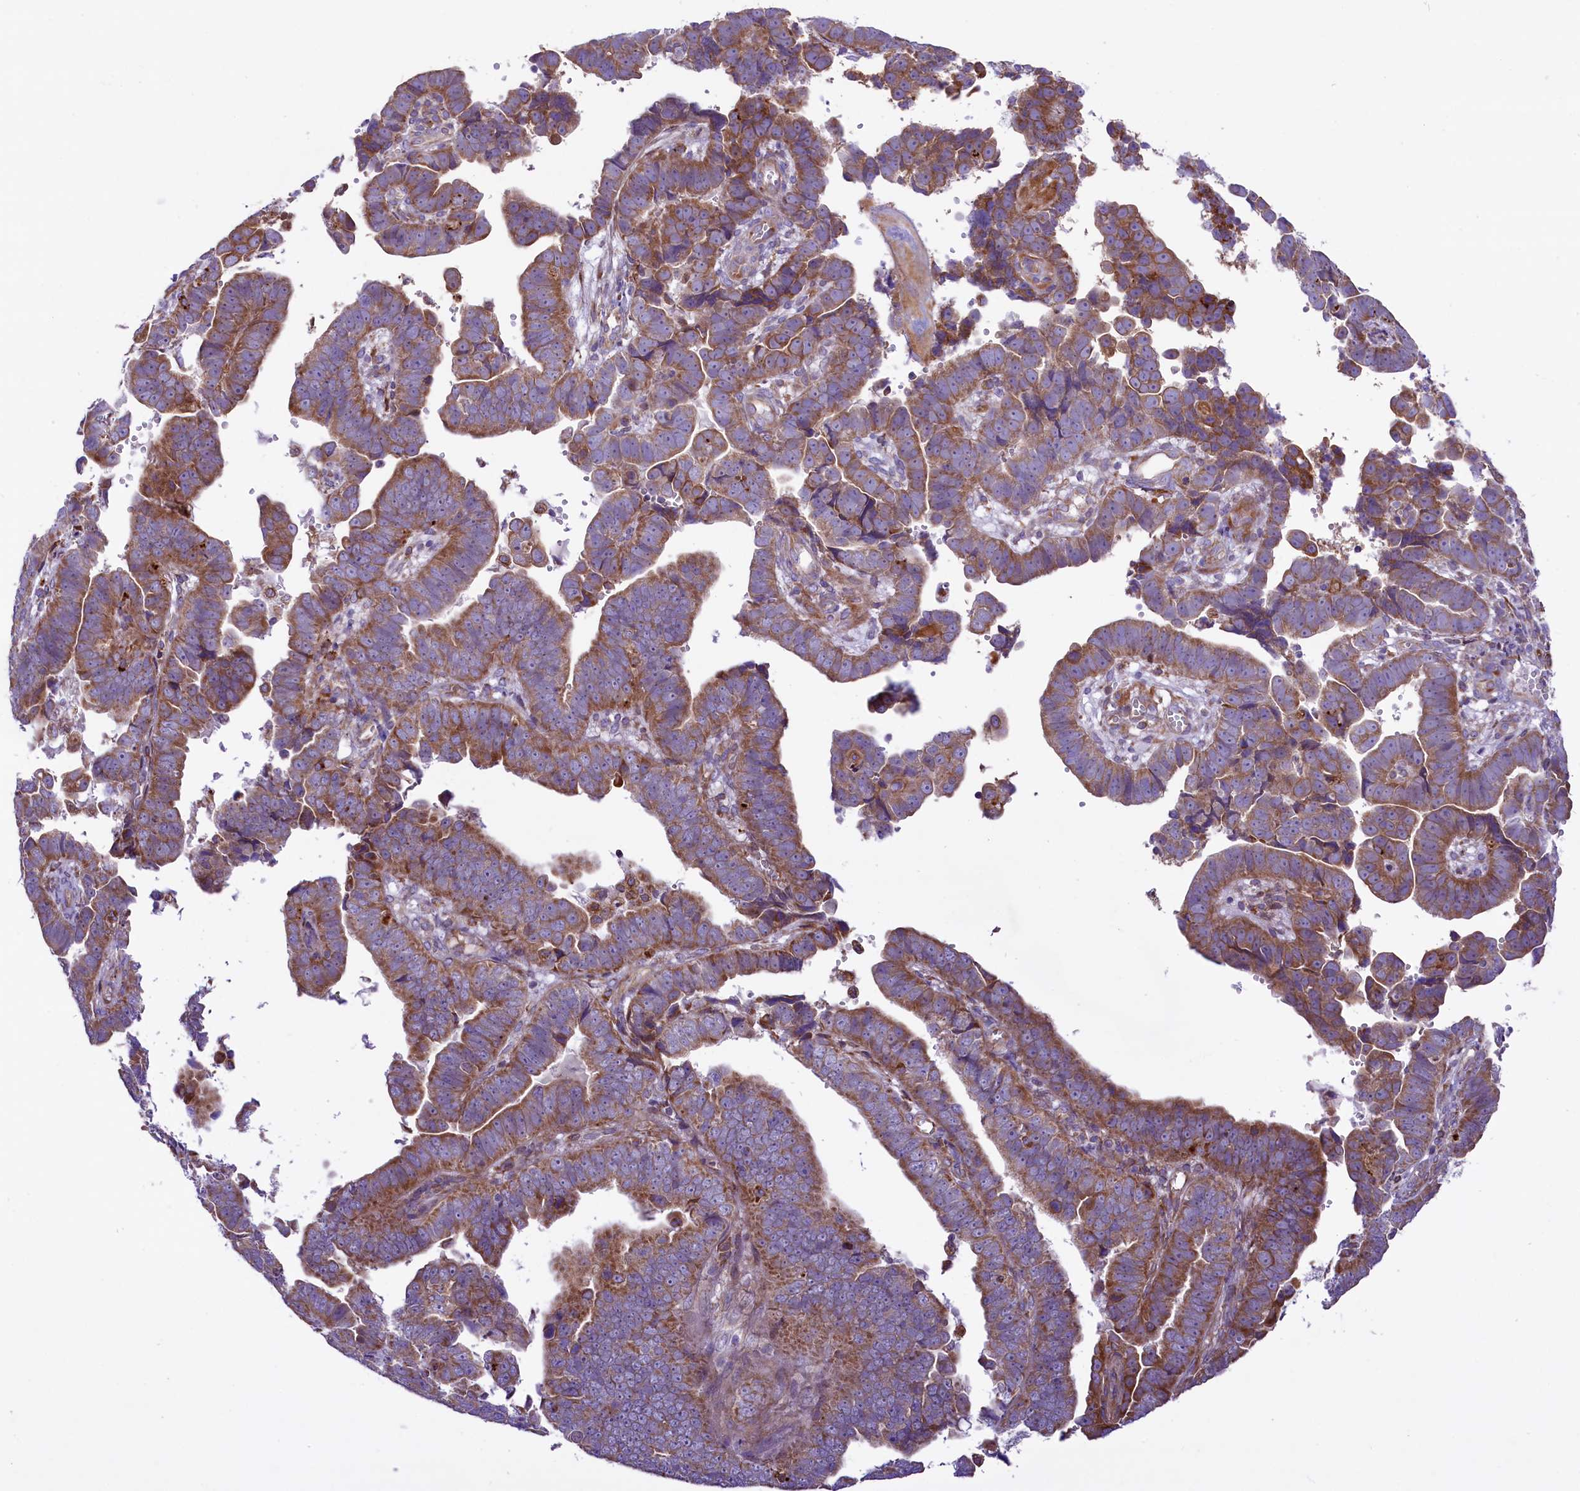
{"staining": {"intensity": "moderate", "quantity": ">75%", "location": "cytoplasmic/membranous"}, "tissue": "endometrial cancer", "cell_type": "Tumor cells", "image_type": "cancer", "snomed": [{"axis": "morphology", "description": "Adenocarcinoma, NOS"}, {"axis": "topography", "description": "Endometrium"}], "caption": "This photomicrograph exhibits immunohistochemistry staining of human endometrial adenocarcinoma, with medium moderate cytoplasmic/membranous positivity in approximately >75% of tumor cells.", "gene": "PTPRU", "patient": {"sex": "female", "age": 75}}